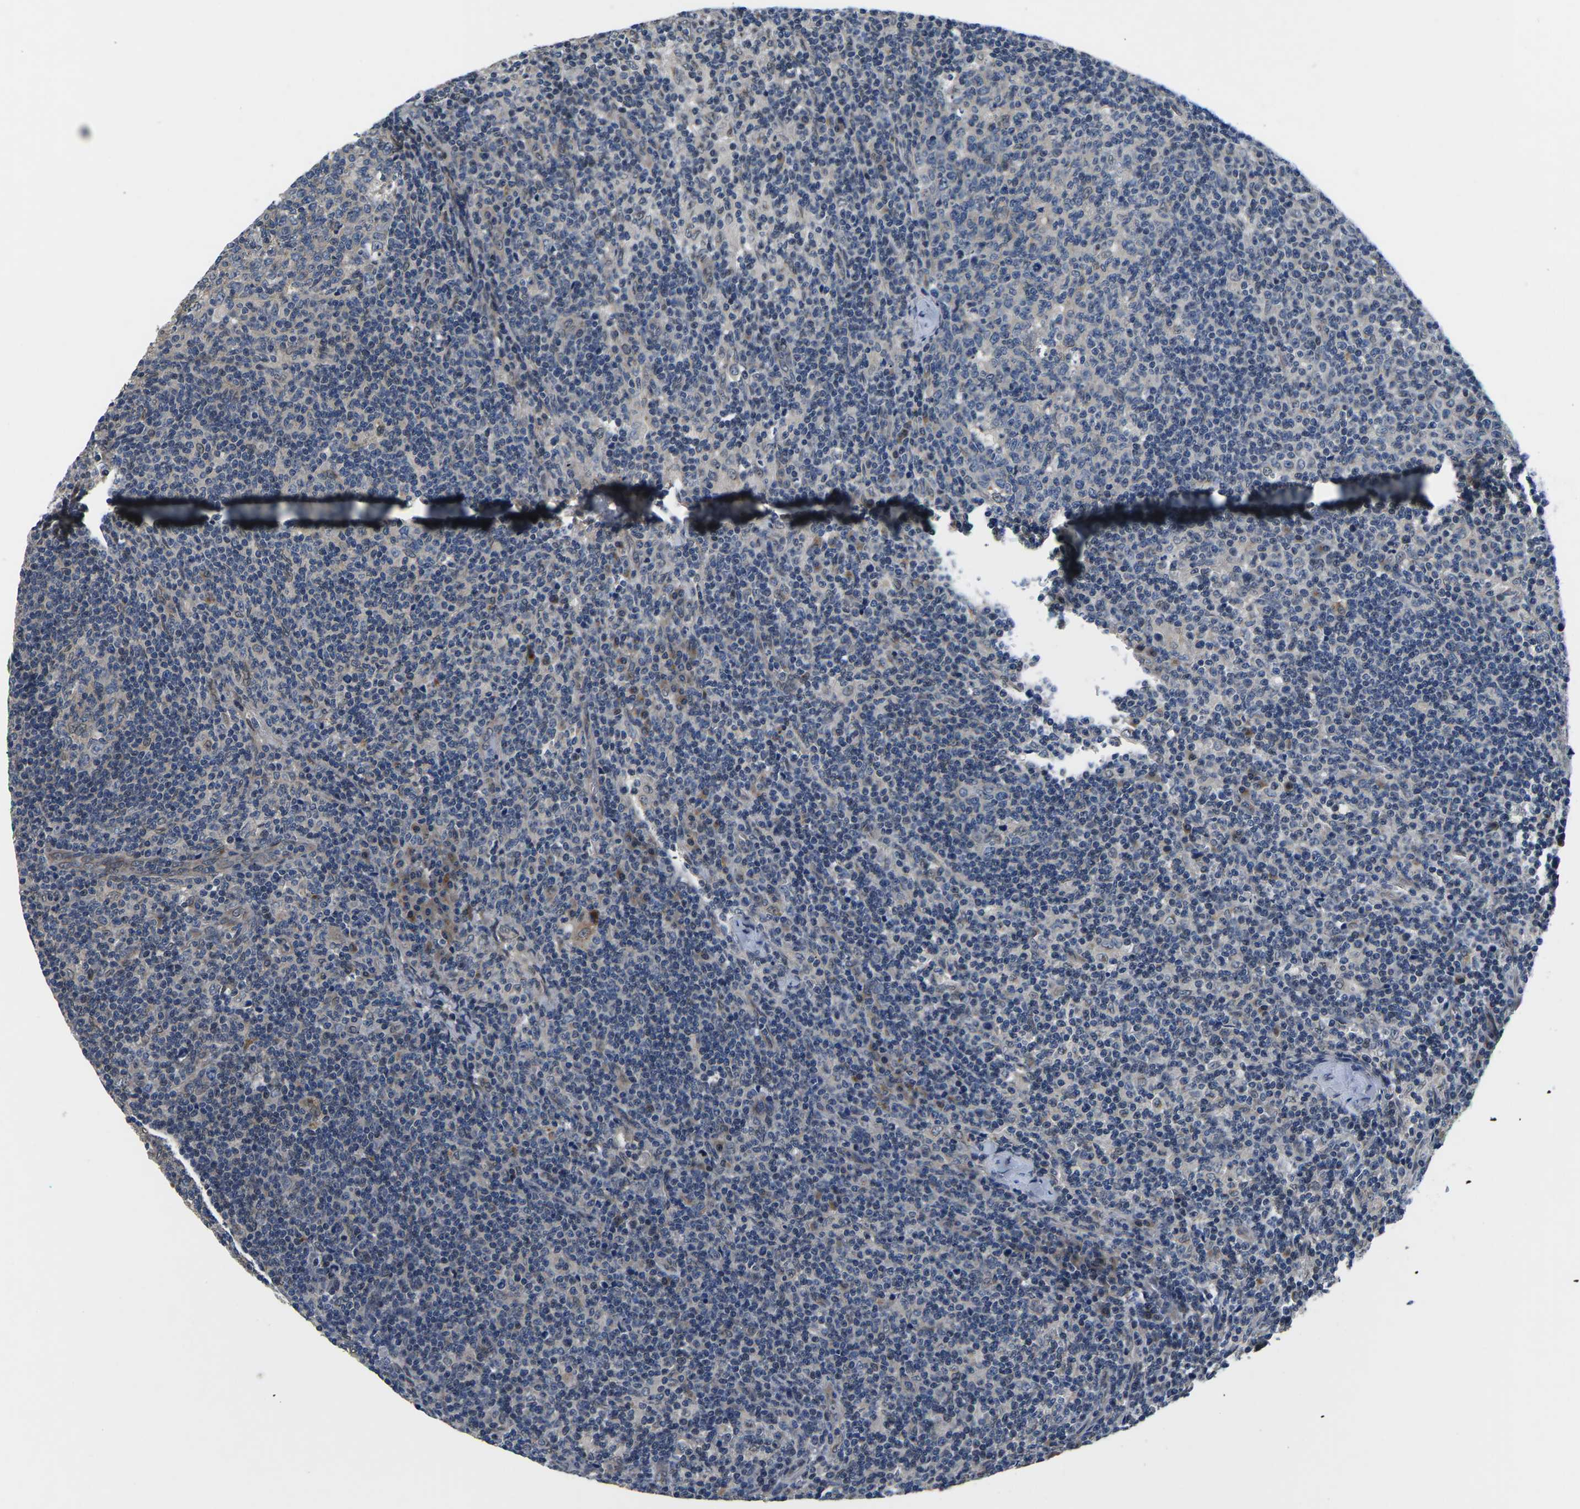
{"staining": {"intensity": "weak", "quantity": "<25%", "location": "cytoplasmic/membranous"}, "tissue": "lymph node", "cell_type": "Germinal center cells", "image_type": "normal", "snomed": [{"axis": "morphology", "description": "Normal tissue, NOS"}, {"axis": "morphology", "description": "Inflammation, NOS"}, {"axis": "topography", "description": "Lymph node"}], "caption": "Germinal center cells show no significant expression in benign lymph node. (Stains: DAB immunohistochemistry with hematoxylin counter stain, Microscopy: brightfield microscopy at high magnification).", "gene": "SNX10", "patient": {"sex": "male", "age": 55}}